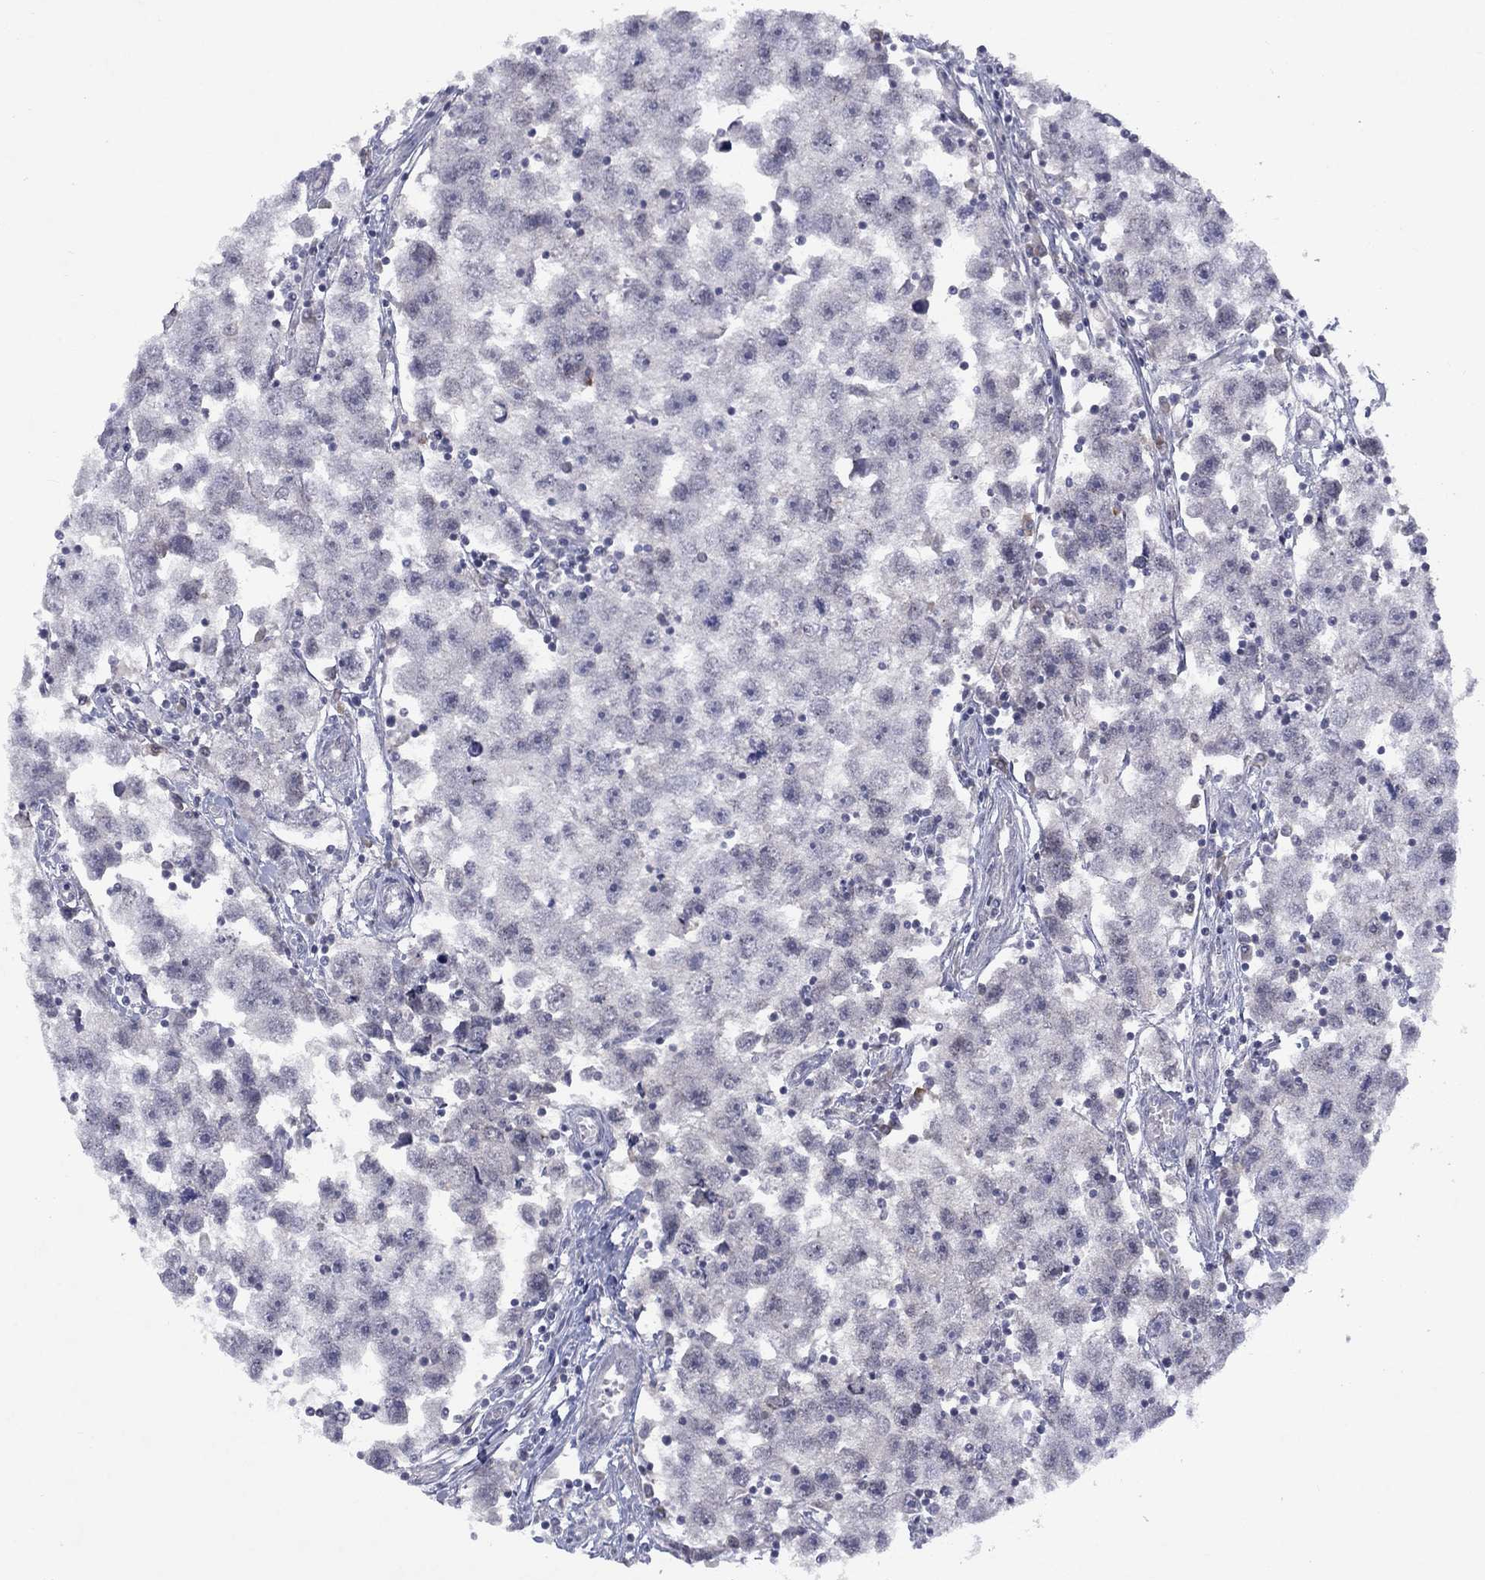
{"staining": {"intensity": "negative", "quantity": "none", "location": "none"}, "tissue": "testis cancer", "cell_type": "Tumor cells", "image_type": "cancer", "snomed": [{"axis": "morphology", "description": "Seminoma, NOS"}, {"axis": "topography", "description": "Testis"}], "caption": "This is an IHC image of human seminoma (testis). There is no staining in tumor cells.", "gene": "CACNA1A", "patient": {"sex": "male", "age": 30}}